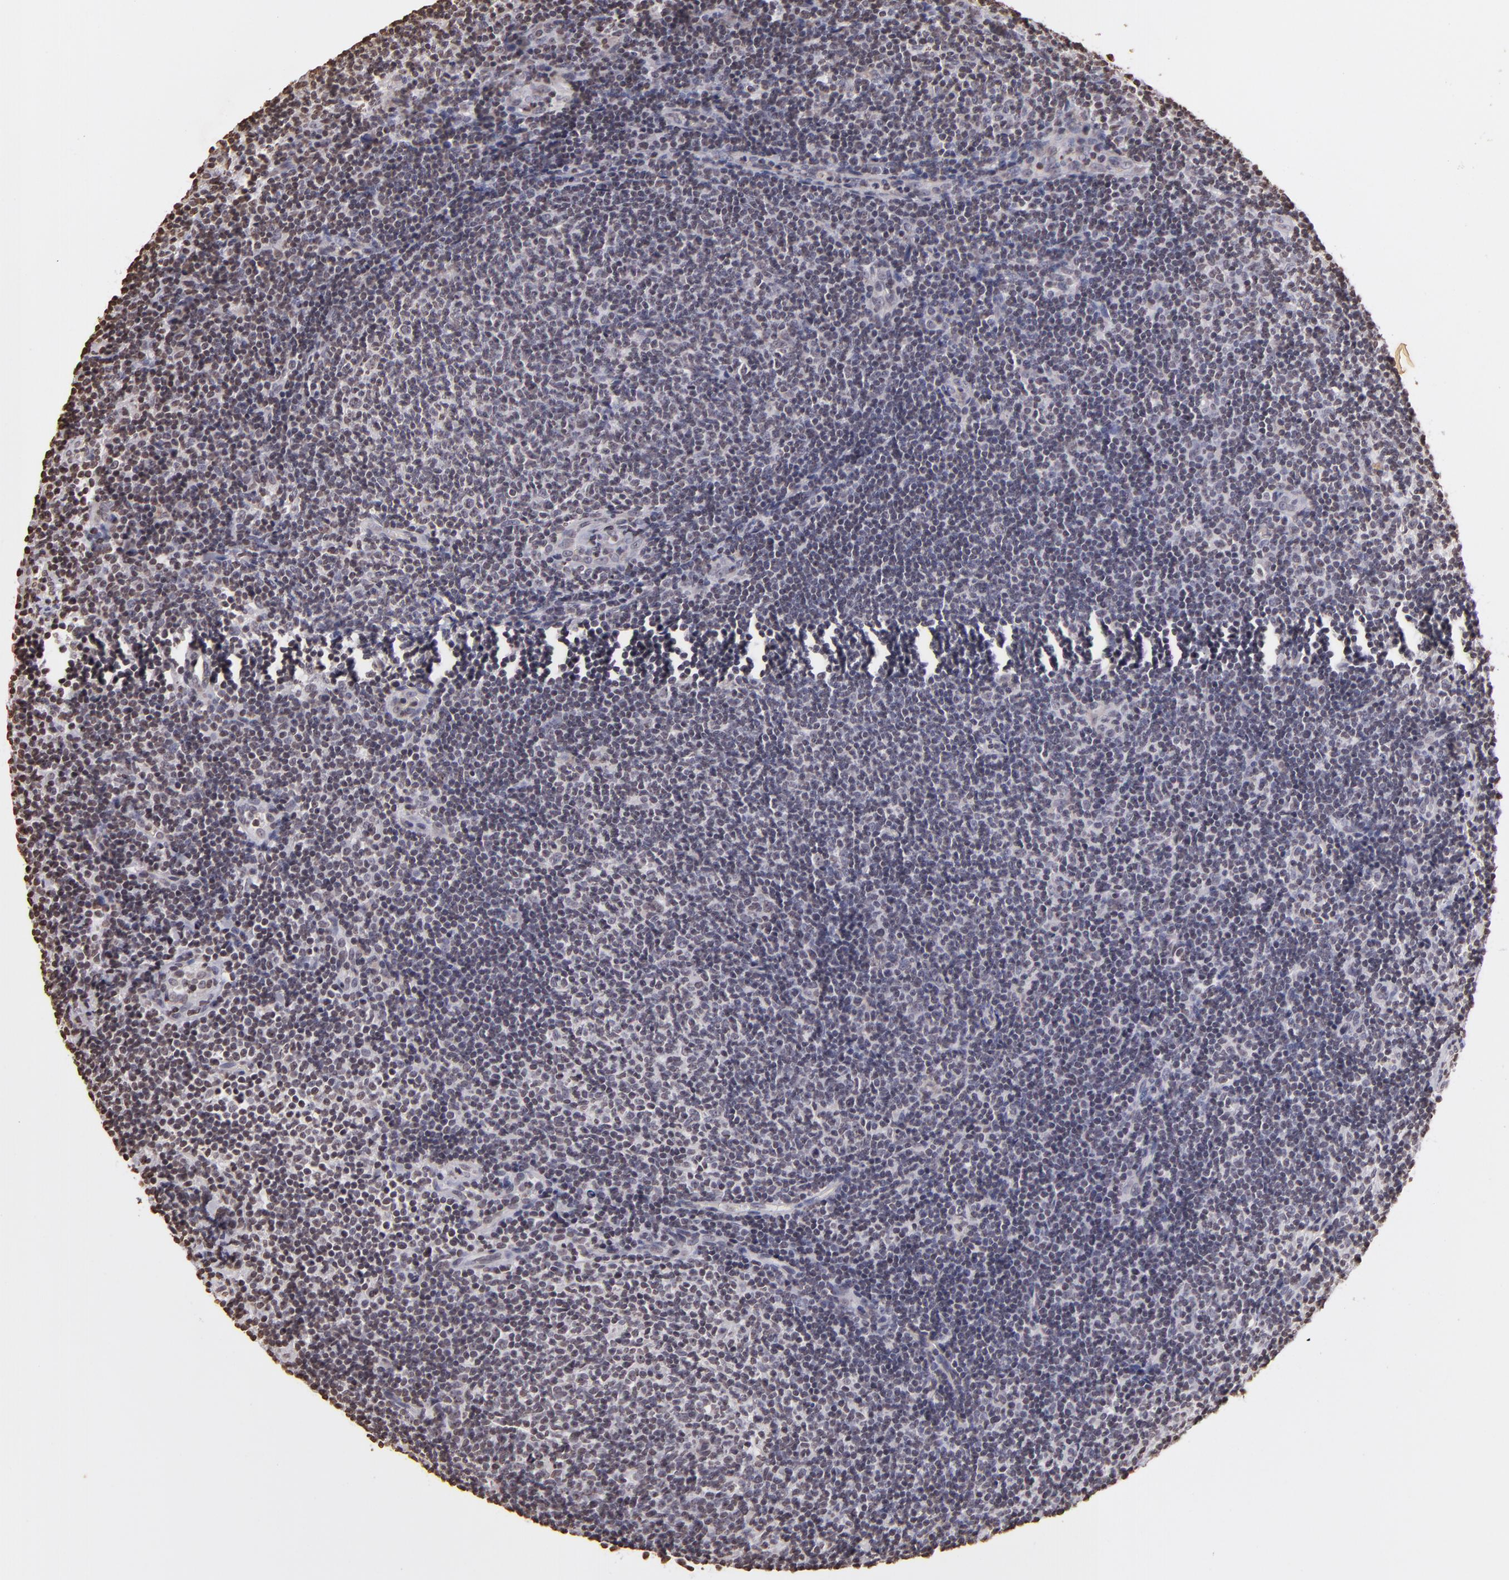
{"staining": {"intensity": "negative", "quantity": "none", "location": "none"}, "tissue": "lymphoma", "cell_type": "Tumor cells", "image_type": "cancer", "snomed": [{"axis": "morphology", "description": "Malignant lymphoma, non-Hodgkin's type, Low grade"}, {"axis": "topography", "description": "Lymph node"}], "caption": "The histopathology image reveals no significant staining in tumor cells of low-grade malignant lymphoma, non-Hodgkin's type. The staining was performed using DAB to visualize the protein expression in brown, while the nuclei were stained in blue with hematoxylin (Magnification: 20x).", "gene": "THRB", "patient": {"sex": "male", "age": 49}}